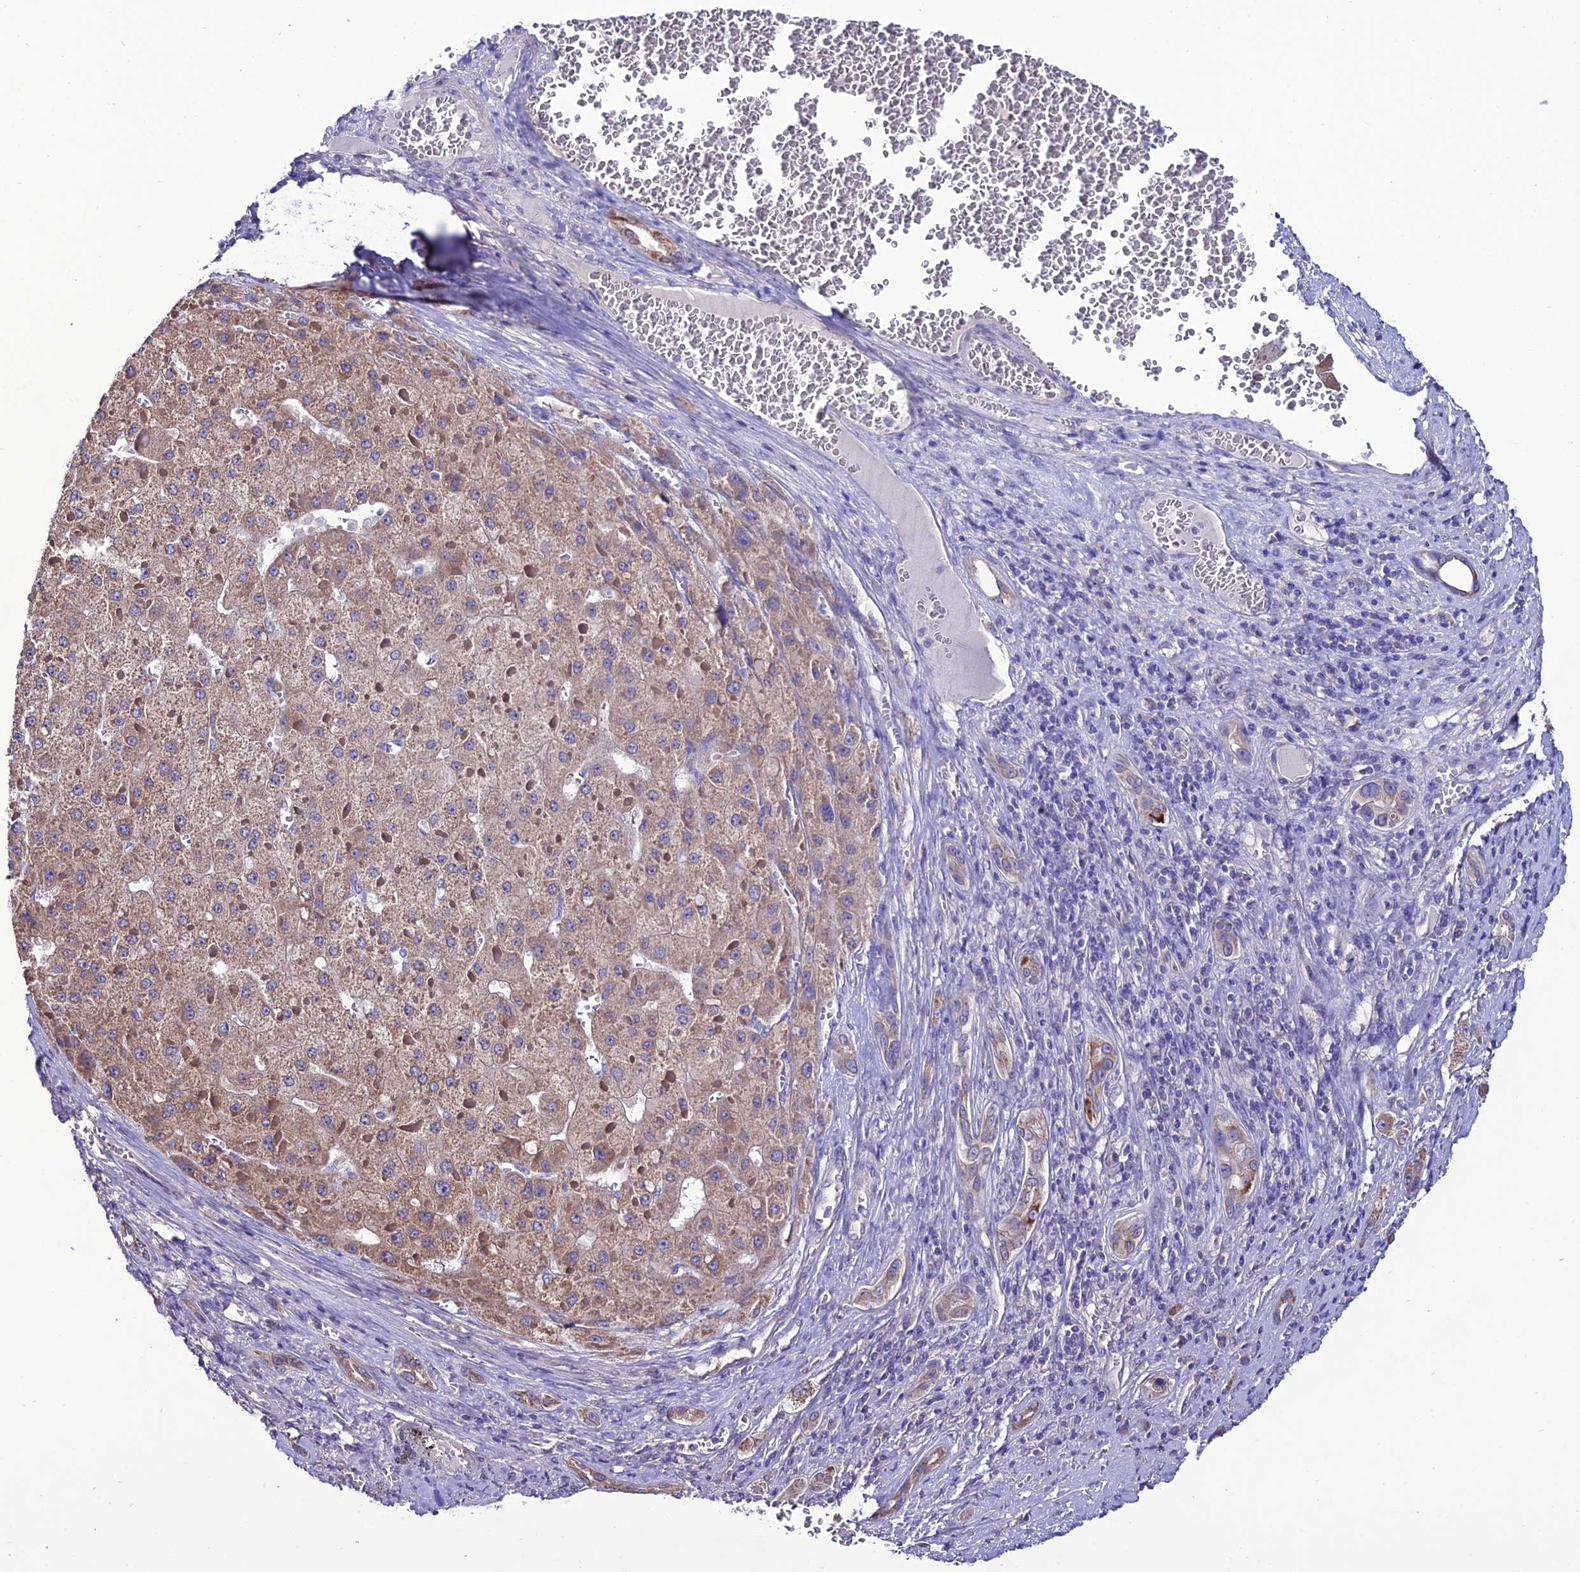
{"staining": {"intensity": "moderate", "quantity": "25%-75%", "location": "cytoplasmic/membranous"}, "tissue": "liver cancer", "cell_type": "Tumor cells", "image_type": "cancer", "snomed": [{"axis": "morphology", "description": "Carcinoma, Hepatocellular, NOS"}, {"axis": "topography", "description": "Liver"}], "caption": "An image showing moderate cytoplasmic/membranous staining in about 25%-75% of tumor cells in hepatocellular carcinoma (liver), as visualized by brown immunohistochemical staining.", "gene": "HOGA1", "patient": {"sex": "female", "age": 73}}